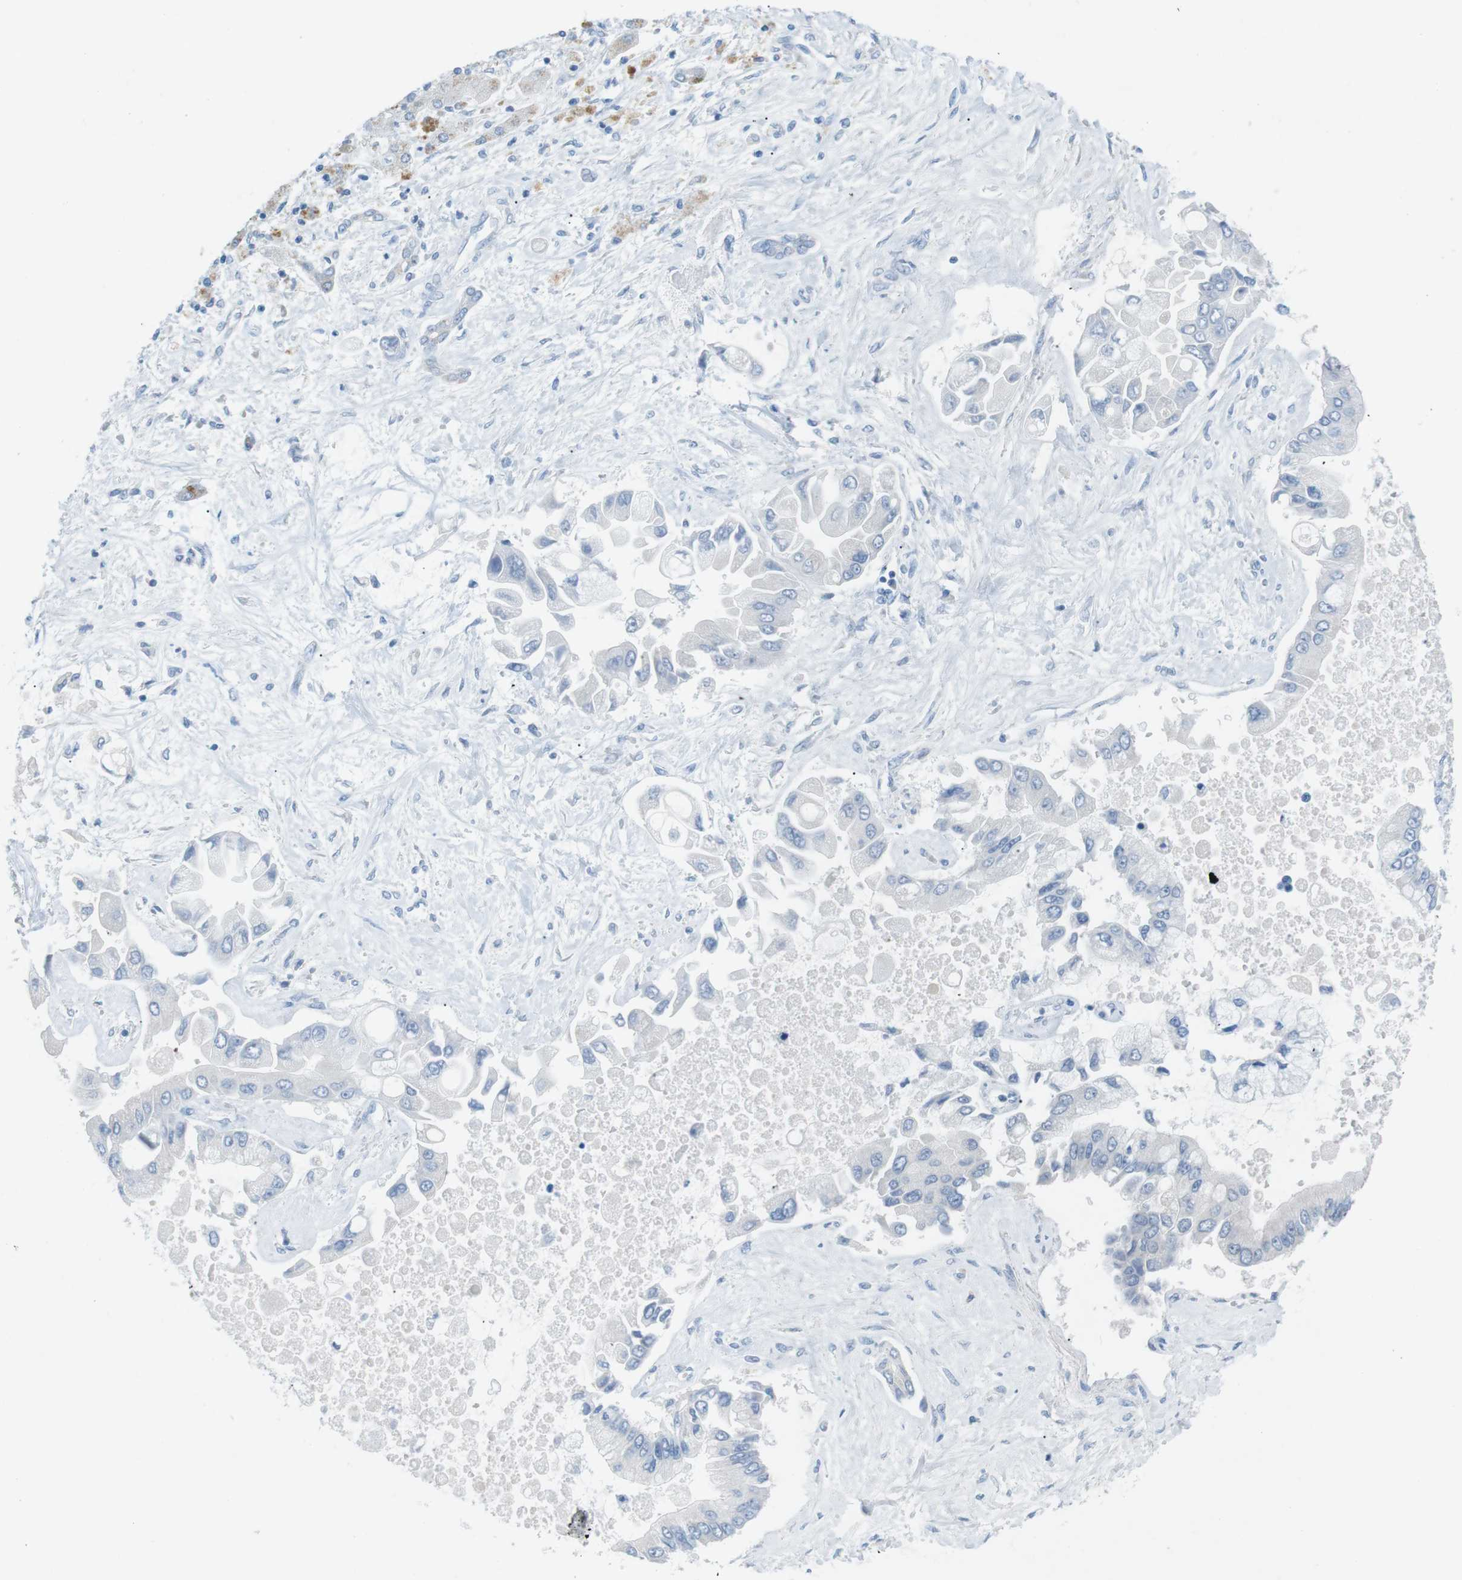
{"staining": {"intensity": "negative", "quantity": "none", "location": "none"}, "tissue": "liver cancer", "cell_type": "Tumor cells", "image_type": "cancer", "snomed": [{"axis": "morphology", "description": "Cholangiocarcinoma"}, {"axis": "topography", "description": "Liver"}], "caption": "This is an immunohistochemistry micrograph of cholangiocarcinoma (liver). There is no staining in tumor cells.", "gene": "SALL4", "patient": {"sex": "male", "age": 50}}